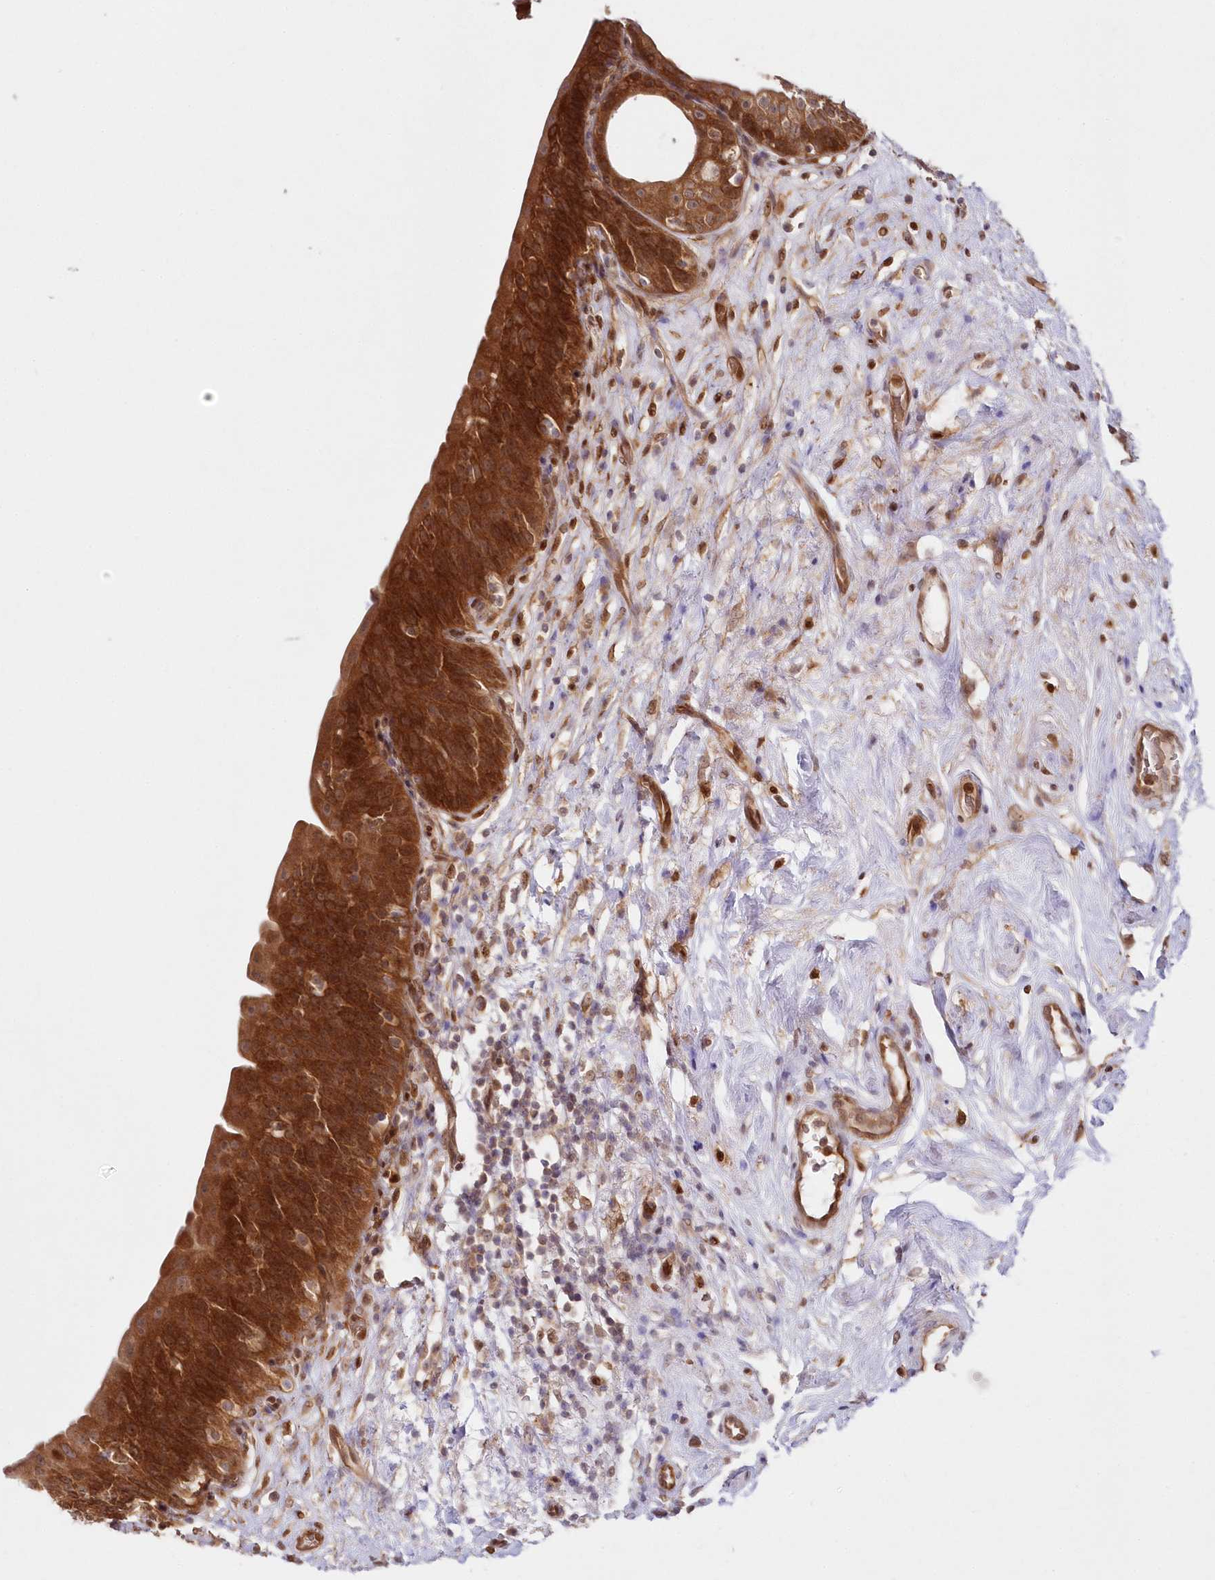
{"staining": {"intensity": "strong", "quantity": ">75%", "location": "cytoplasmic/membranous"}, "tissue": "urinary bladder", "cell_type": "Urothelial cells", "image_type": "normal", "snomed": [{"axis": "morphology", "description": "Normal tissue, NOS"}, {"axis": "topography", "description": "Urinary bladder"}], "caption": "Immunohistochemical staining of normal urinary bladder demonstrates >75% levels of strong cytoplasmic/membranous protein staining in approximately >75% of urothelial cells.", "gene": "GBE1", "patient": {"sex": "male", "age": 83}}